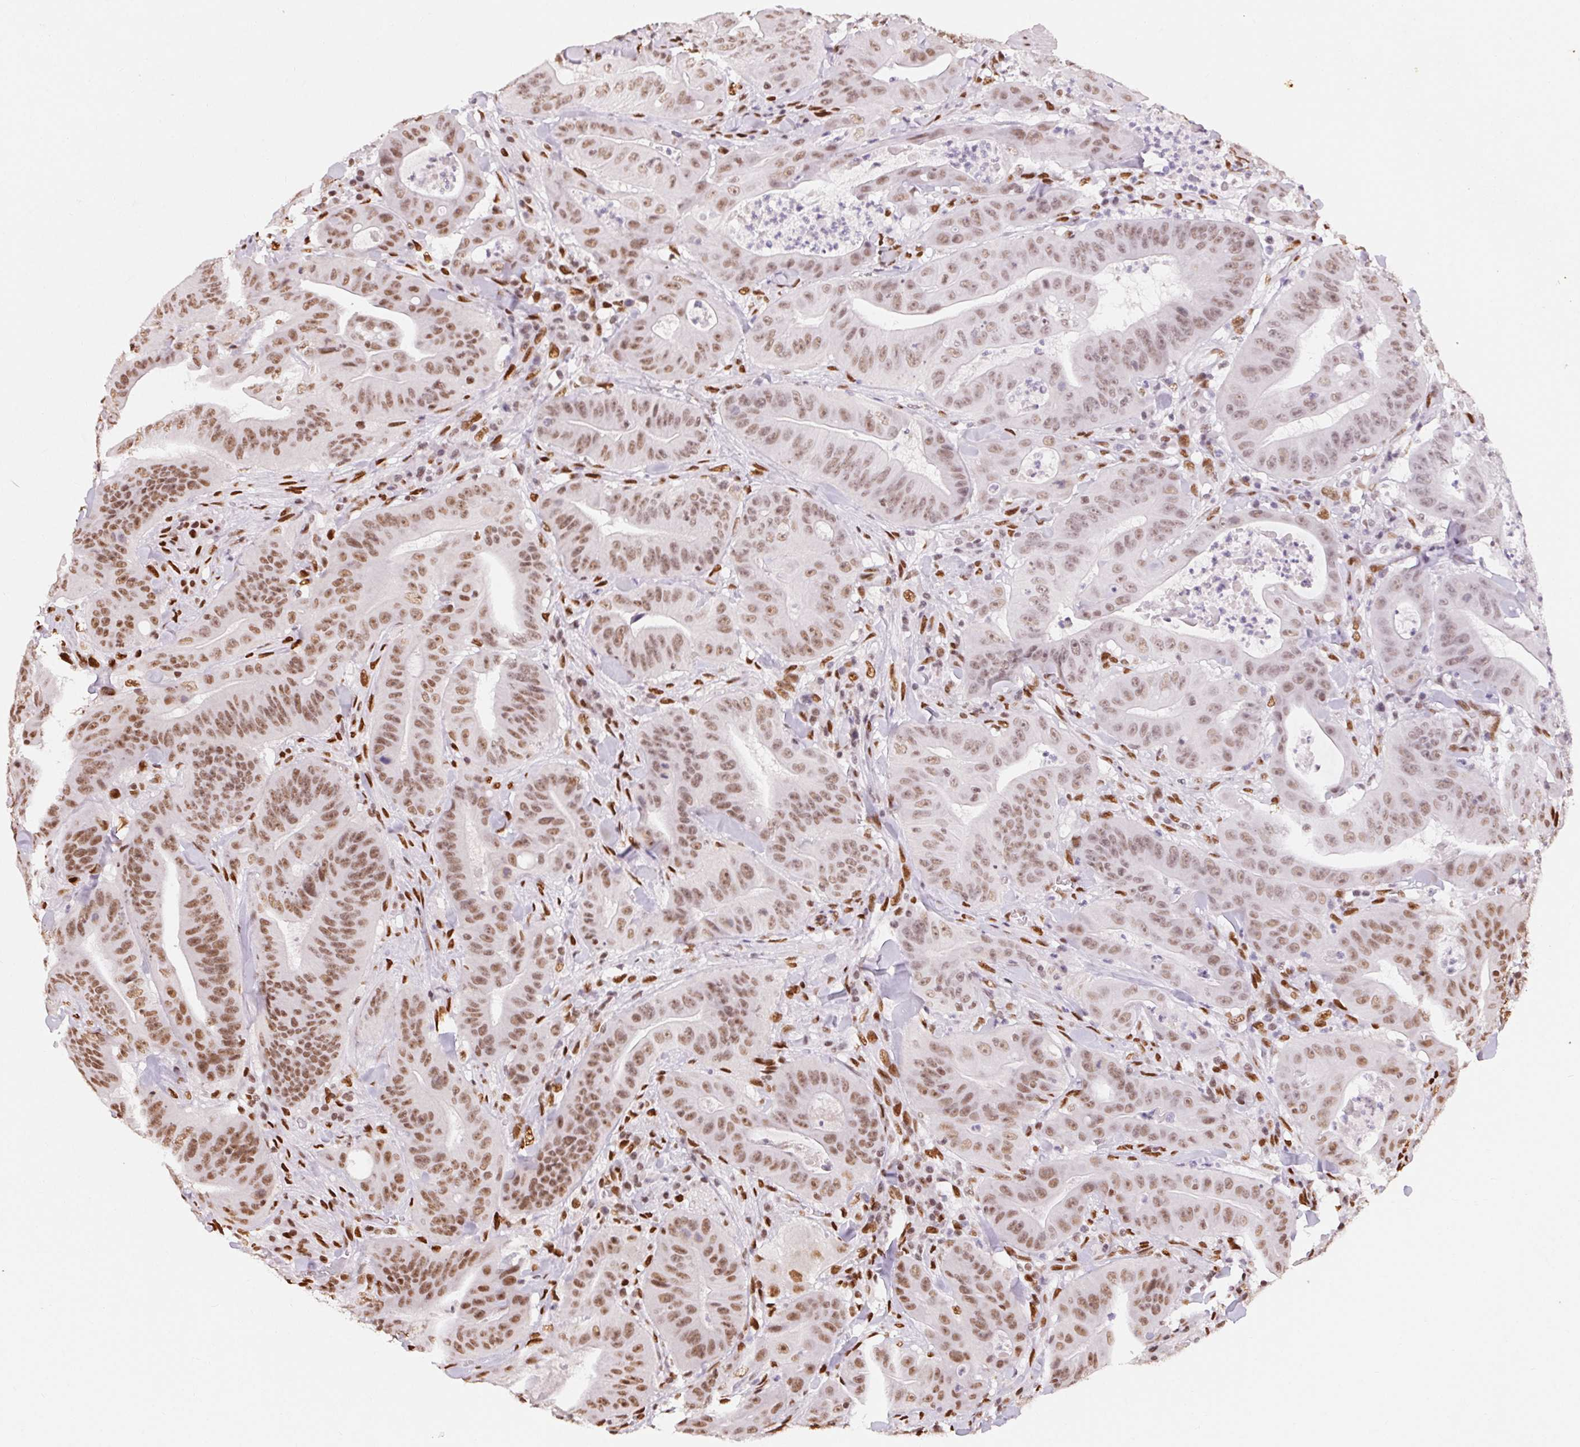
{"staining": {"intensity": "moderate", "quantity": ">75%", "location": "nuclear"}, "tissue": "colorectal cancer", "cell_type": "Tumor cells", "image_type": "cancer", "snomed": [{"axis": "morphology", "description": "Adenocarcinoma, NOS"}, {"axis": "topography", "description": "Colon"}], "caption": "Immunohistochemical staining of colorectal cancer exhibits medium levels of moderate nuclear protein positivity in approximately >75% of tumor cells. (brown staining indicates protein expression, while blue staining denotes nuclei).", "gene": "ZNF80", "patient": {"sex": "male", "age": 33}}